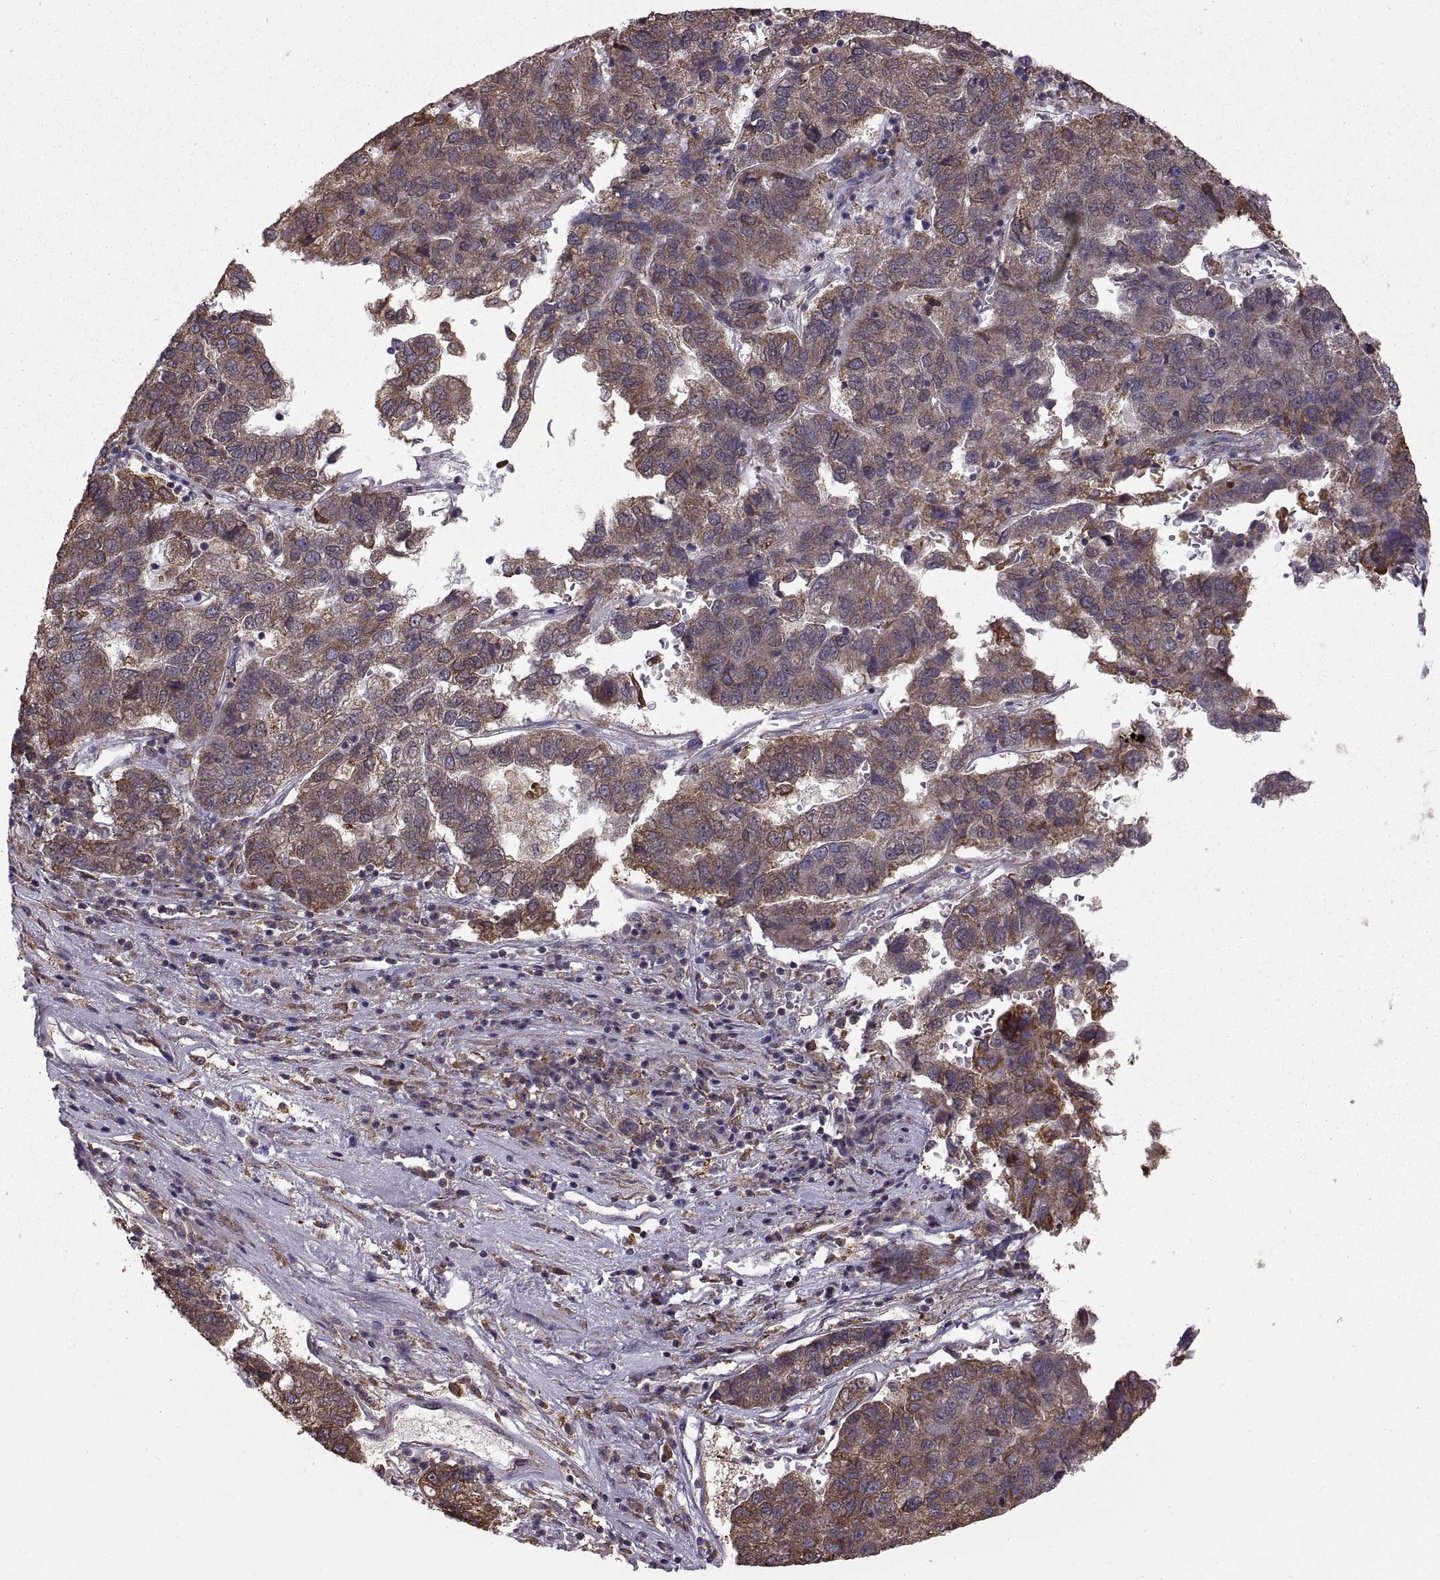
{"staining": {"intensity": "moderate", "quantity": "<25%", "location": "cytoplasmic/membranous"}, "tissue": "pancreatic cancer", "cell_type": "Tumor cells", "image_type": "cancer", "snomed": [{"axis": "morphology", "description": "Adenocarcinoma, NOS"}, {"axis": "topography", "description": "Pancreas"}], "caption": "Pancreatic cancer (adenocarcinoma) stained with IHC exhibits moderate cytoplasmic/membranous positivity in about <25% of tumor cells.", "gene": "PDIA3", "patient": {"sex": "female", "age": 61}}